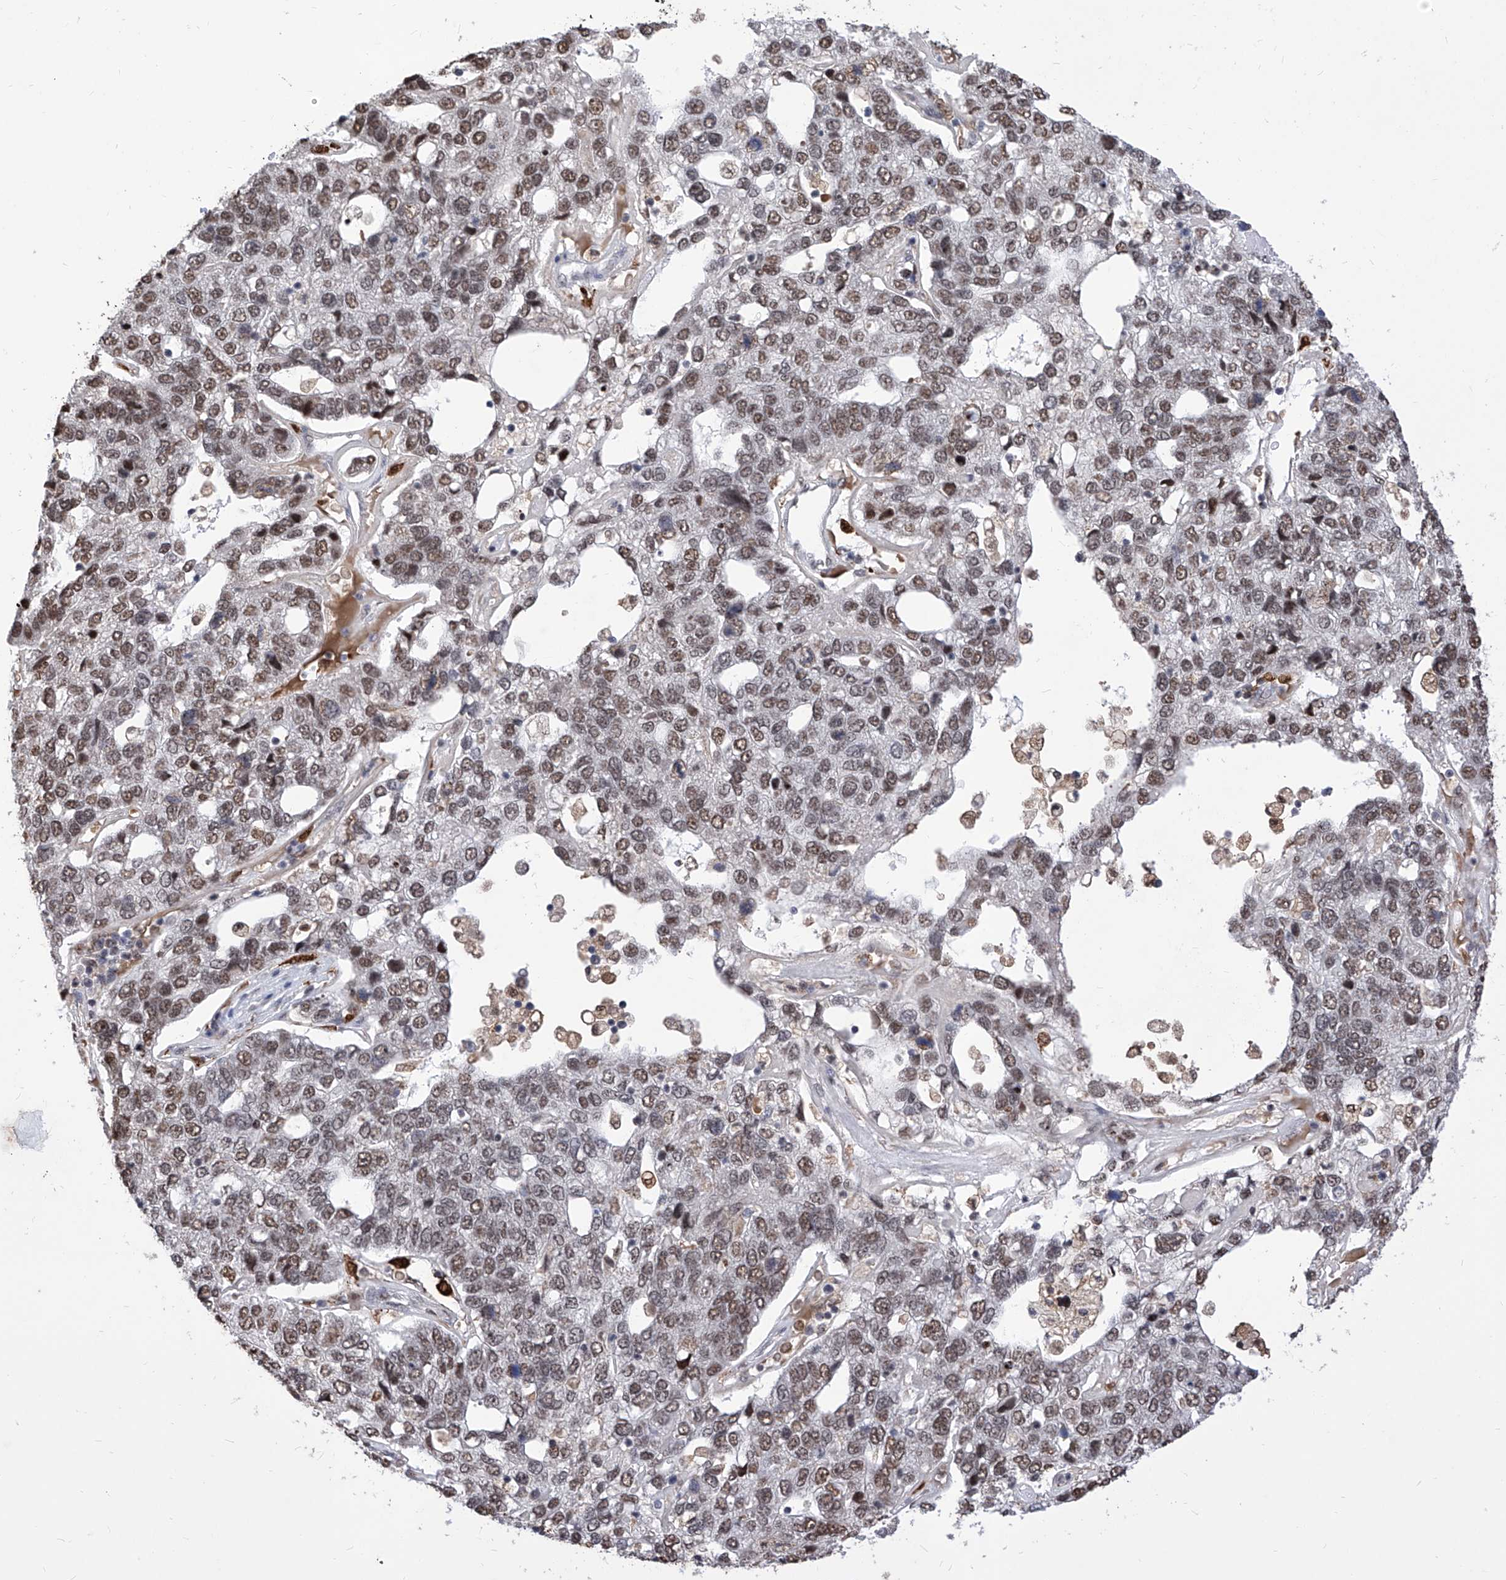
{"staining": {"intensity": "weak", "quantity": ">75%", "location": "nuclear"}, "tissue": "pancreatic cancer", "cell_type": "Tumor cells", "image_type": "cancer", "snomed": [{"axis": "morphology", "description": "Adenocarcinoma, NOS"}, {"axis": "topography", "description": "Pancreas"}], "caption": "There is low levels of weak nuclear positivity in tumor cells of pancreatic cancer (adenocarcinoma), as demonstrated by immunohistochemical staining (brown color).", "gene": "PHF5A", "patient": {"sex": "female", "age": 61}}